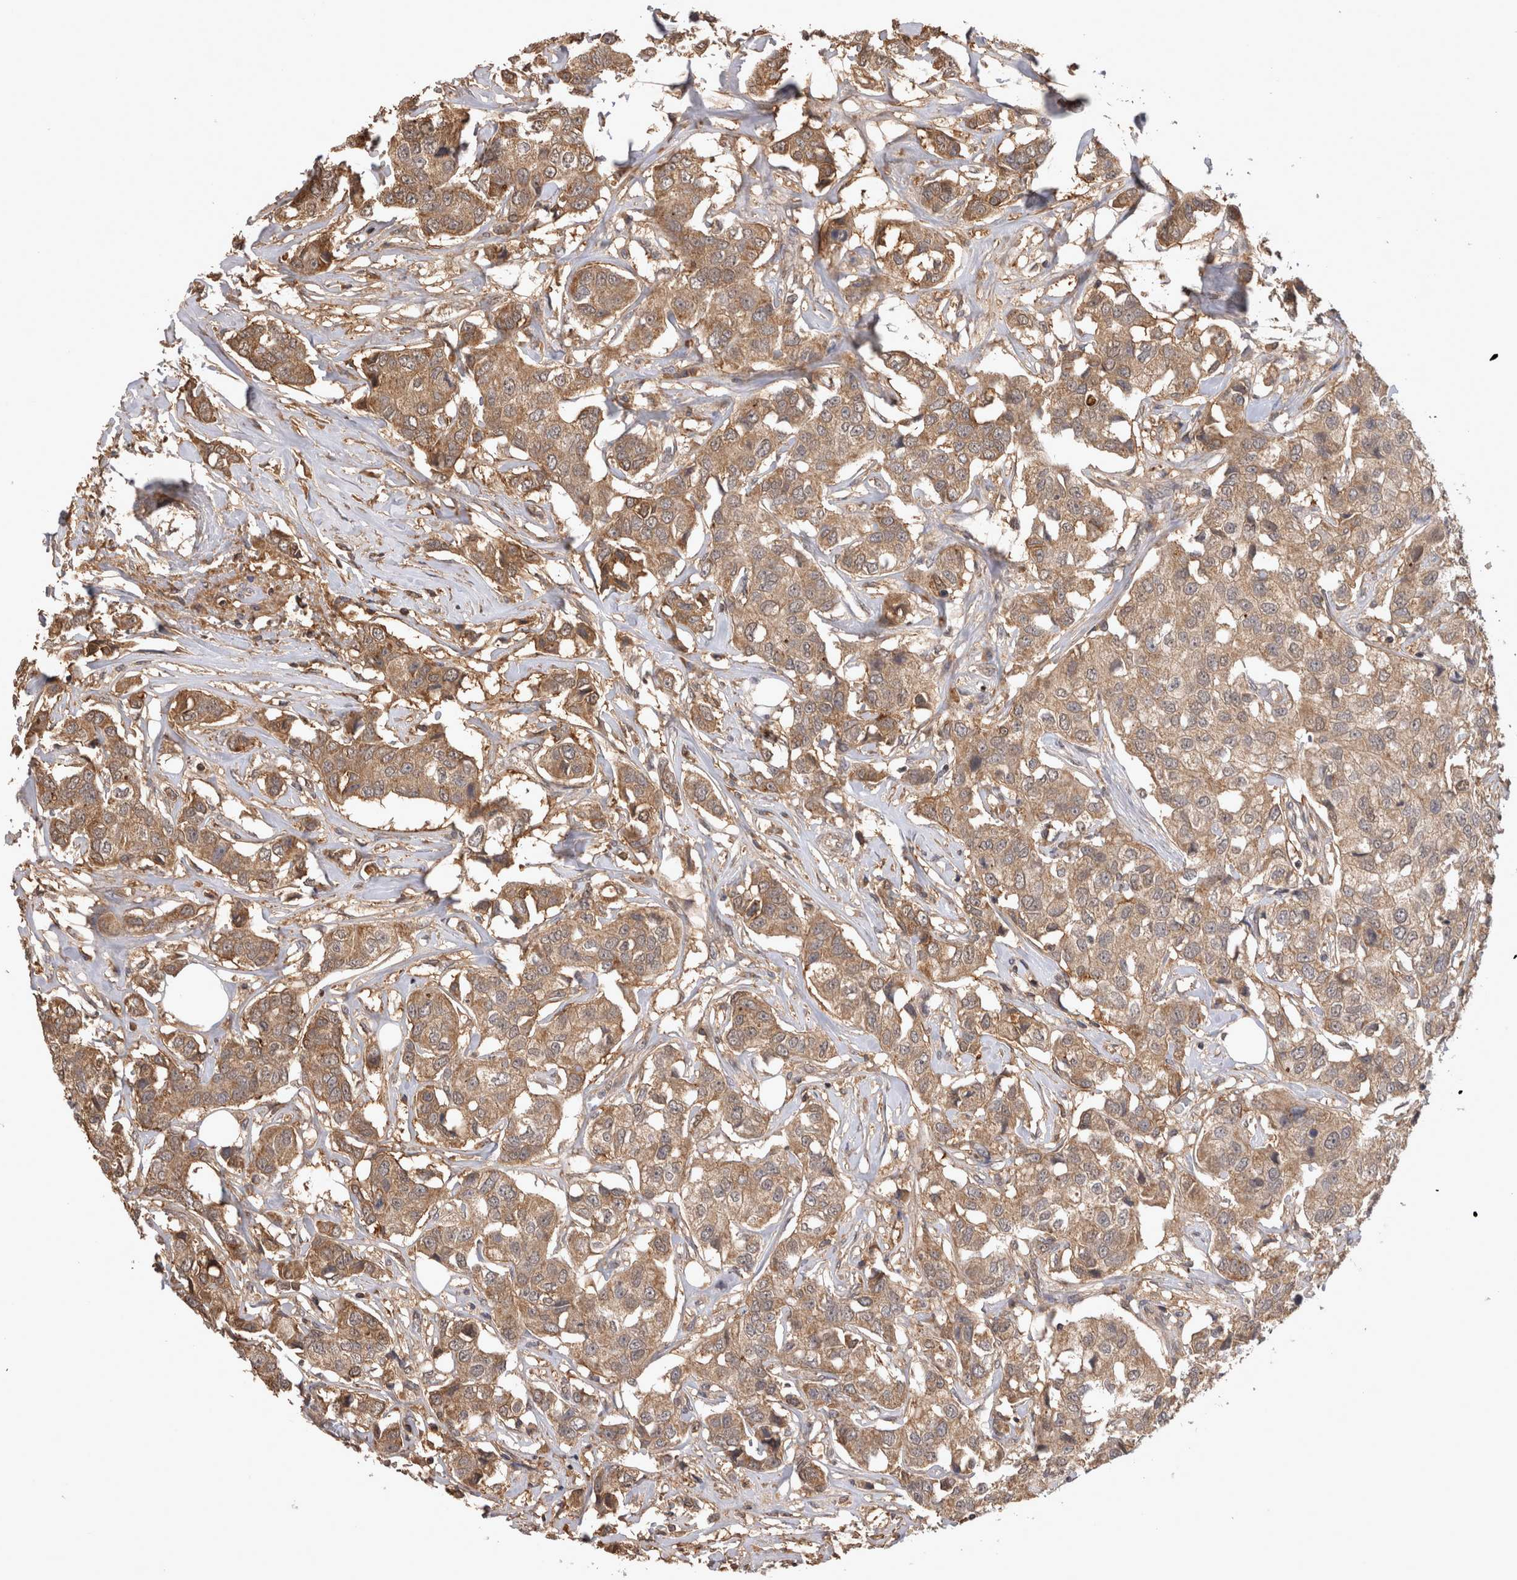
{"staining": {"intensity": "moderate", "quantity": ">75%", "location": "cytoplasmic/membranous"}, "tissue": "breast cancer", "cell_type": "Tumor cells", "image_type": "cancer", "snomed": [{"axis": "morphology", "description": "Duct carcinoma"}, {"axis": "topography", "description": "Breast"}], "caption": "Human breast cancer stained for a protein (brown) exhibits moderate cytoplasmic/membranous positive expression in about >75% of tumor cells.", "gene": "PREP", "patient": {"sex": "female", "age": 80}}